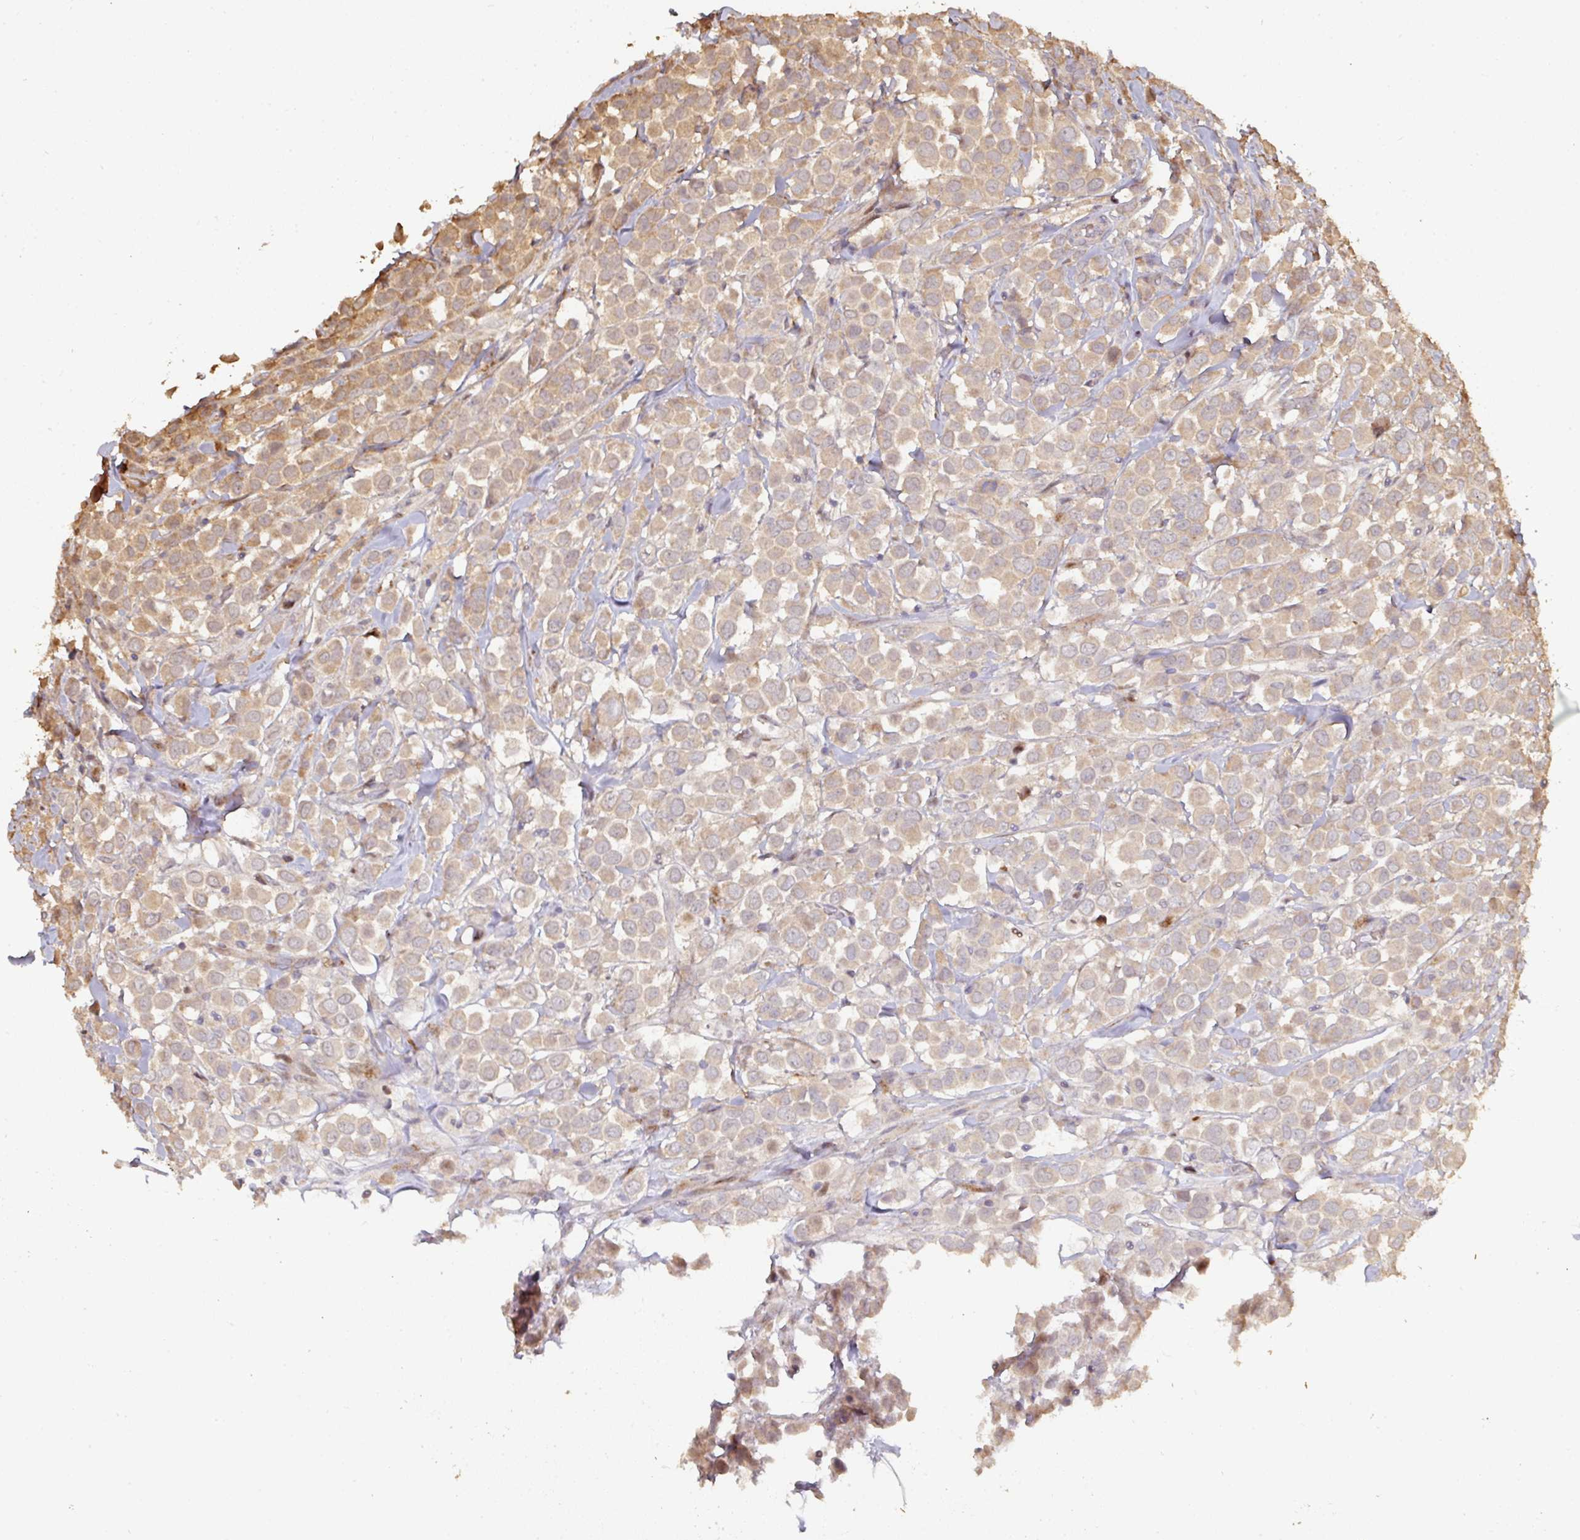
{"staining": {"intensity": "moderate", "quantity": ">75%", "location": "cytoplasmic/membranous"}, "tissue": "breast cancer", "cell_type": "Tumor cells", "image_type": "cancer", "snomed": [{"axis": "morphology", "description": "Duct carcinoma"}, {"axis": "topography", "description": "Breast"}], "caption": "IHC of human intraductal carcinoma (breast) exhibits medium levels of moderate cytoplasmic/membranous staining in about >75% of tumor cells.", "gene": "CA7", "patient": {"sex": "female", "age": 61}}